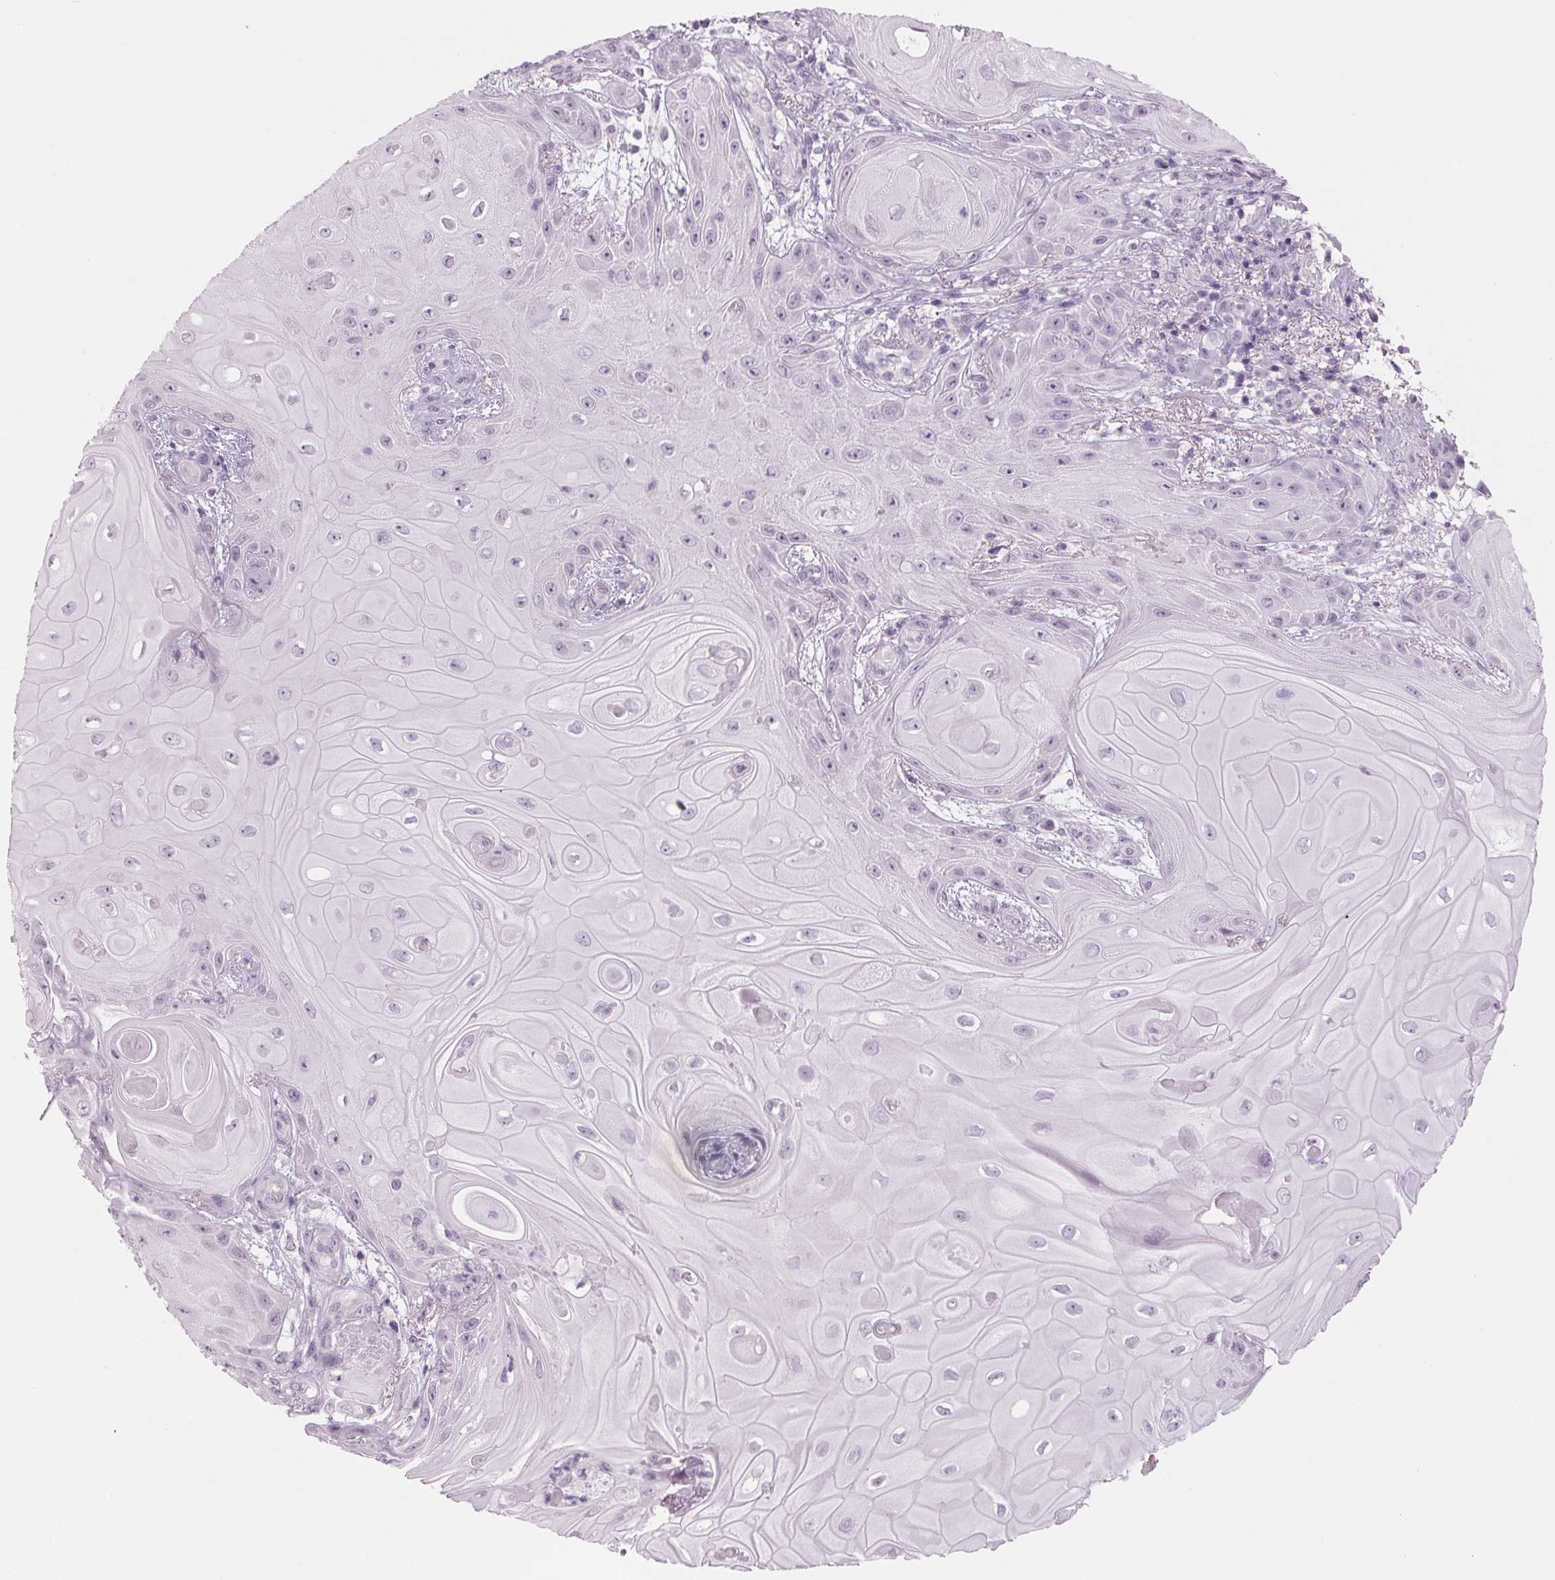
{"staining": {"intensity": "negative", "quantity": "none", "location": "none"}, "tissue": "skin cancer", "cell_type": "Tumor cells", "image_type": "cancer", "snomed": [{"axis": "morphology", "description": "Squamous cell carcinoma, NOS"}, {"axis": "topography", "description": "Skin"}], "caption": "Squamous cell carcinoma (skin) stained for a protein using immunohistochemistry (IHC) exhibits no staining tumor cells.", "gene": "ADAM20", "patient": {"sex": "male", "age": 62}}